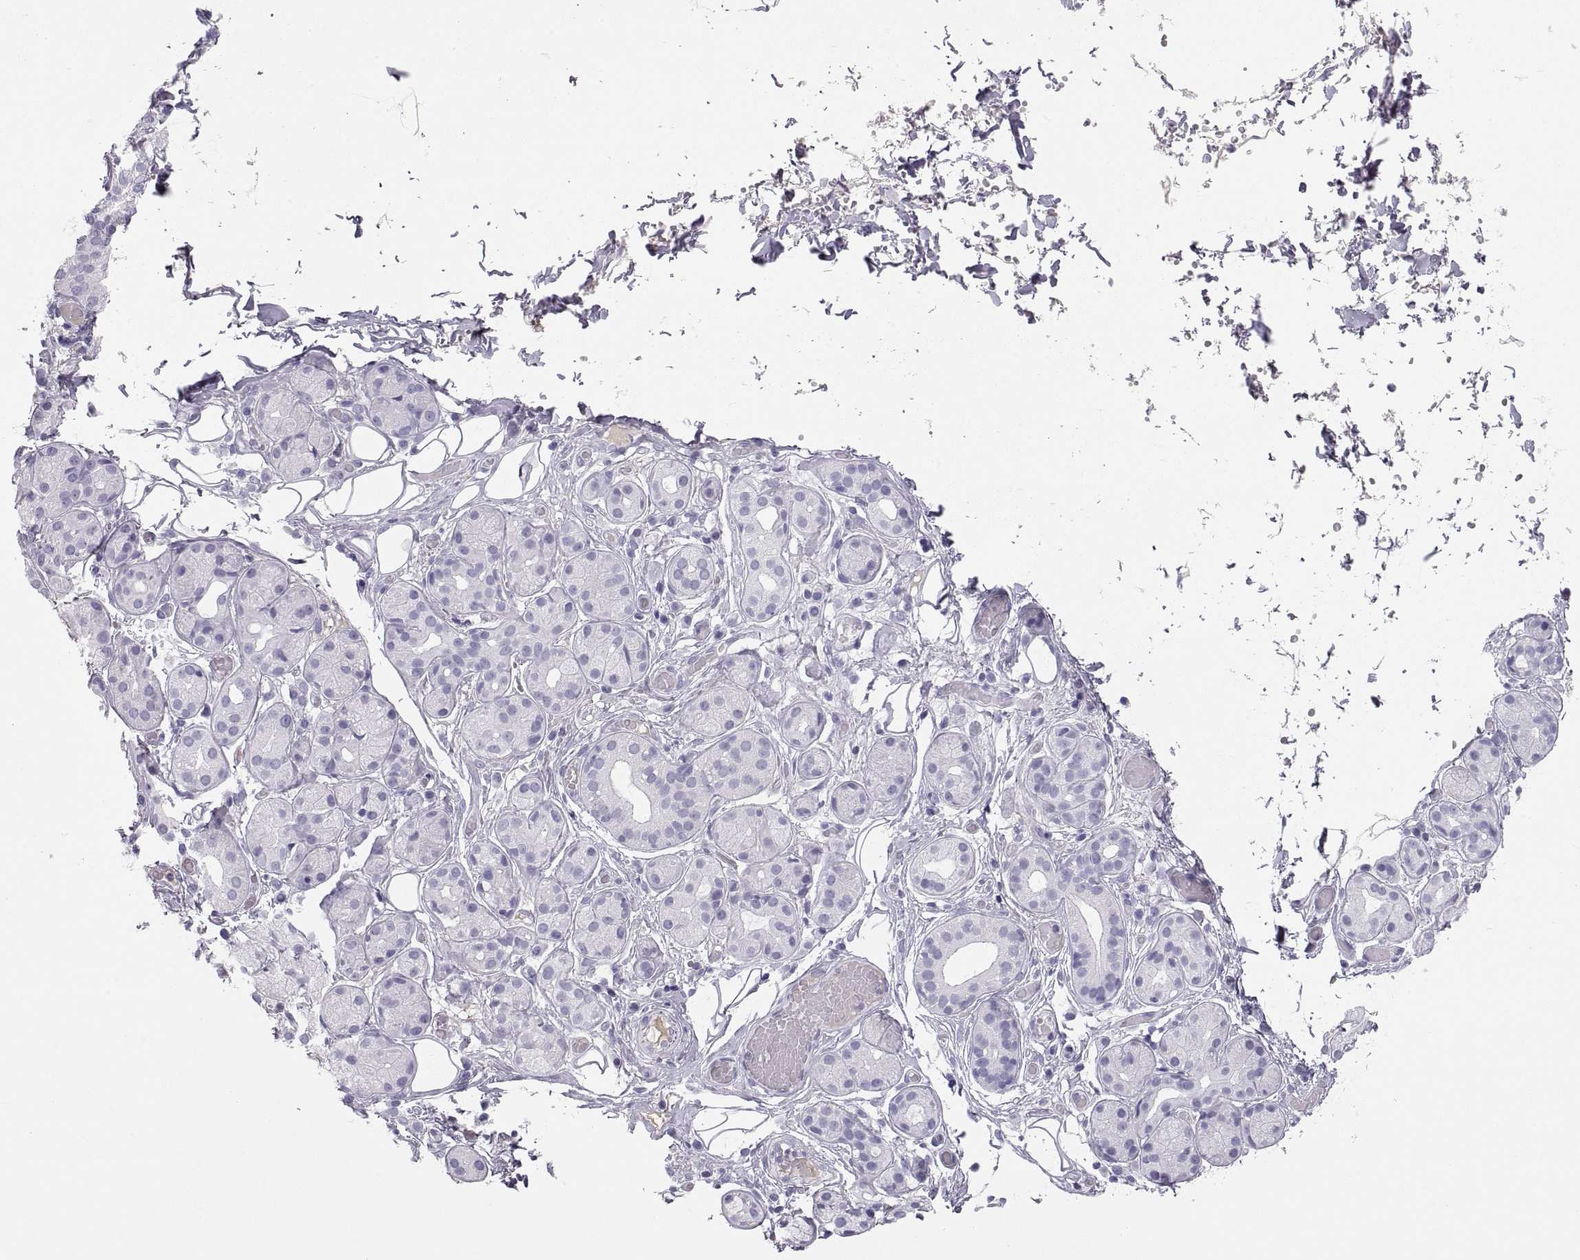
{"staining": {"intensity": "negative", "quantity": "none", "location": "none"}, "tissue": "salivary gland", "cell_type": "Glandular cells", "image_type": "normal", "snomed": [{"axis": "morphology", "description": "Normal tissue, NOS"}, {"axis": "topography", "description": "Salivary gland"}, {"axis": "topography", "description": "Peripheral nerve tissue"}], "caption": "This is an IHC image of normal salivary gland. There is no staining in glandular cells.", "gene": "MAGEB2", "patient": {"sex": "male", "age": 71}}